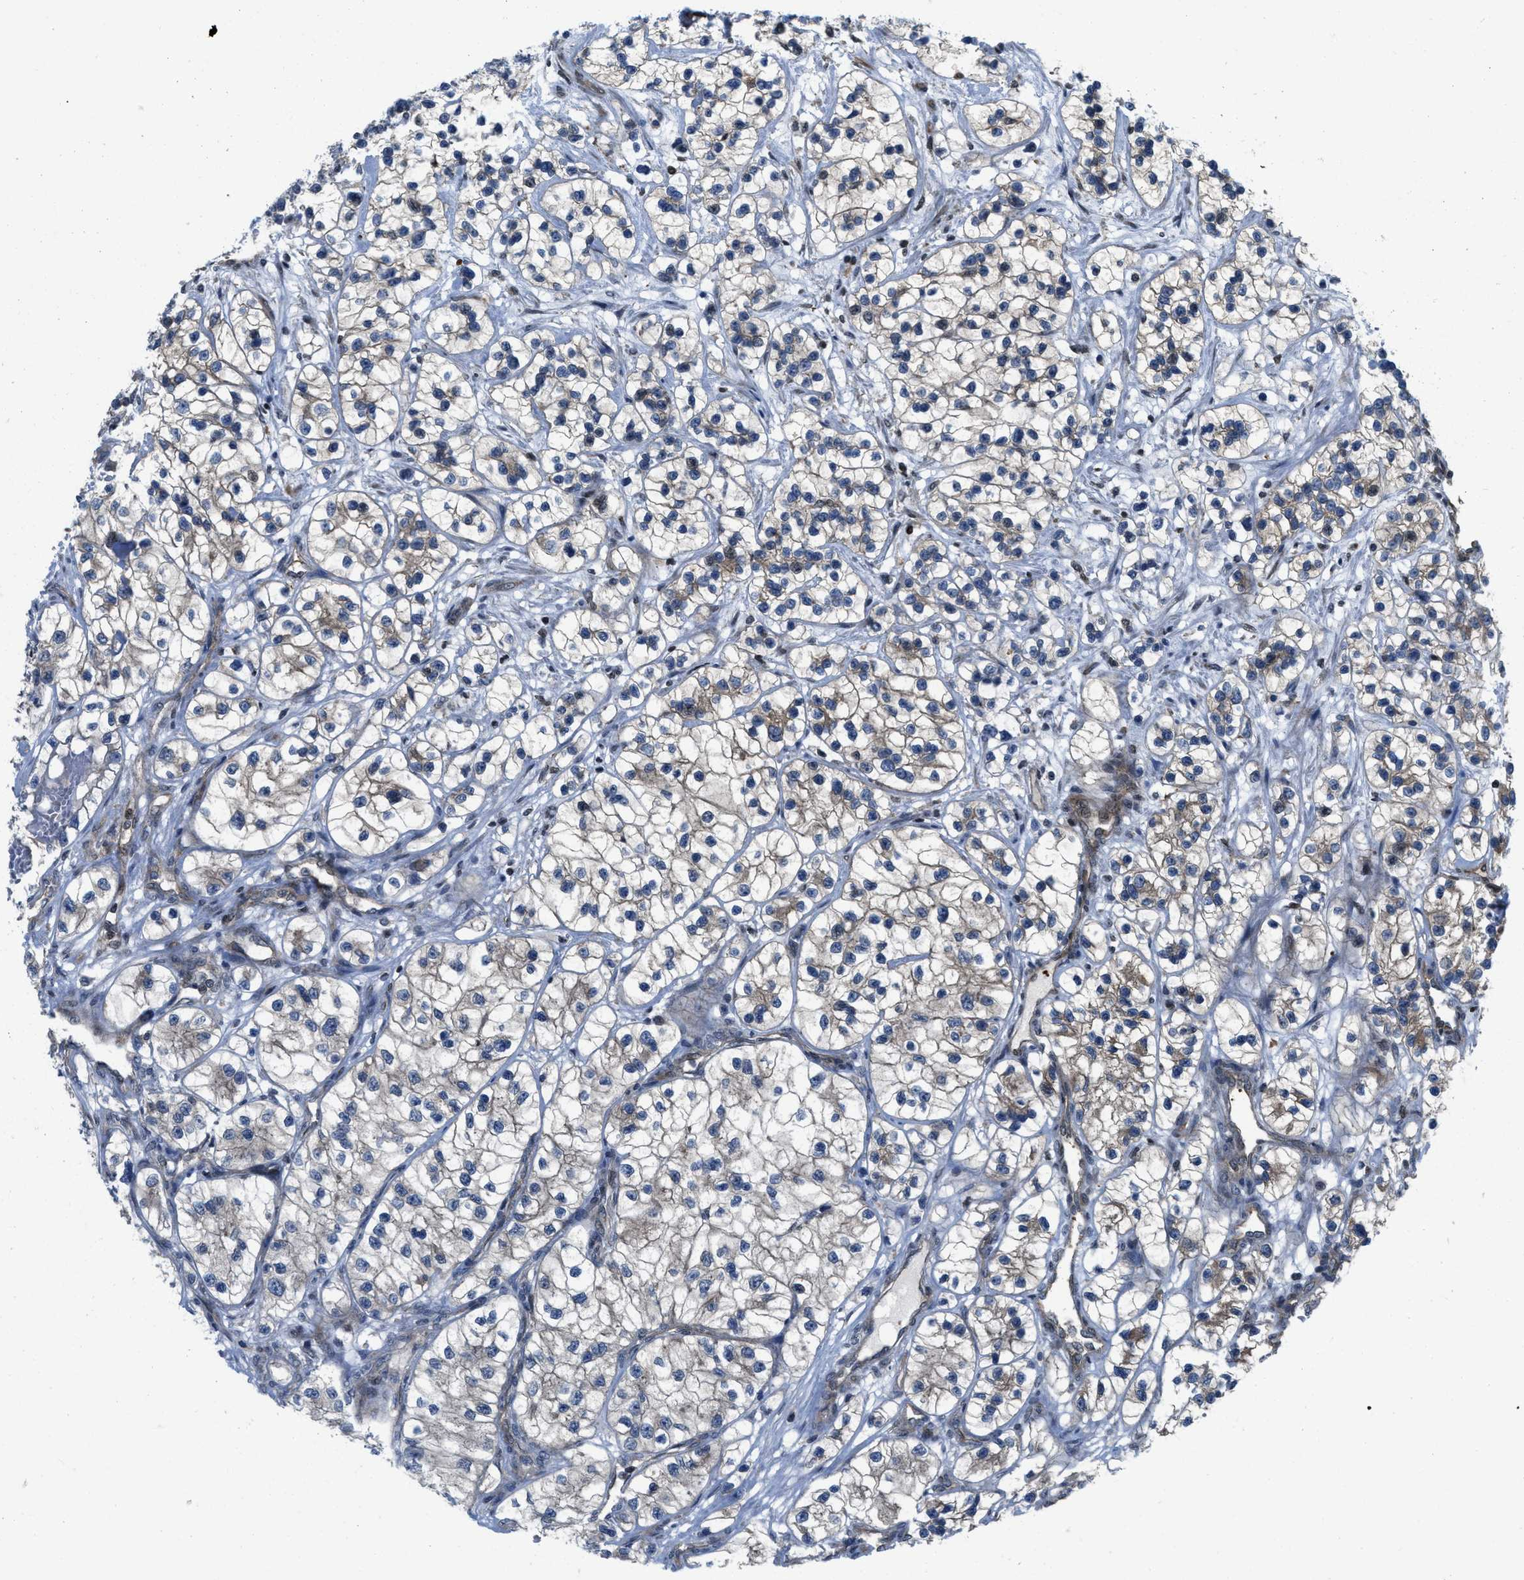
{"staining": {"intensity": "weak", "quantity": "<25%", "location": "cytoplasmic/membranous"}, "tissue": "renal cancer", "cell_type": "Tumor cells", "image_type": "cancer", "snomed": [{"axis": "morphology", "description": "Adenocarcinoma, NOS"}, {"axis": "topography", "description": "Kidney"}], "caption": "Renal cancer stained for a protein using immunohistochemistry reveals no positivity tumor cells.", "gene": "PPP2CB", "patient": {"sex": "female", "age": 57}}